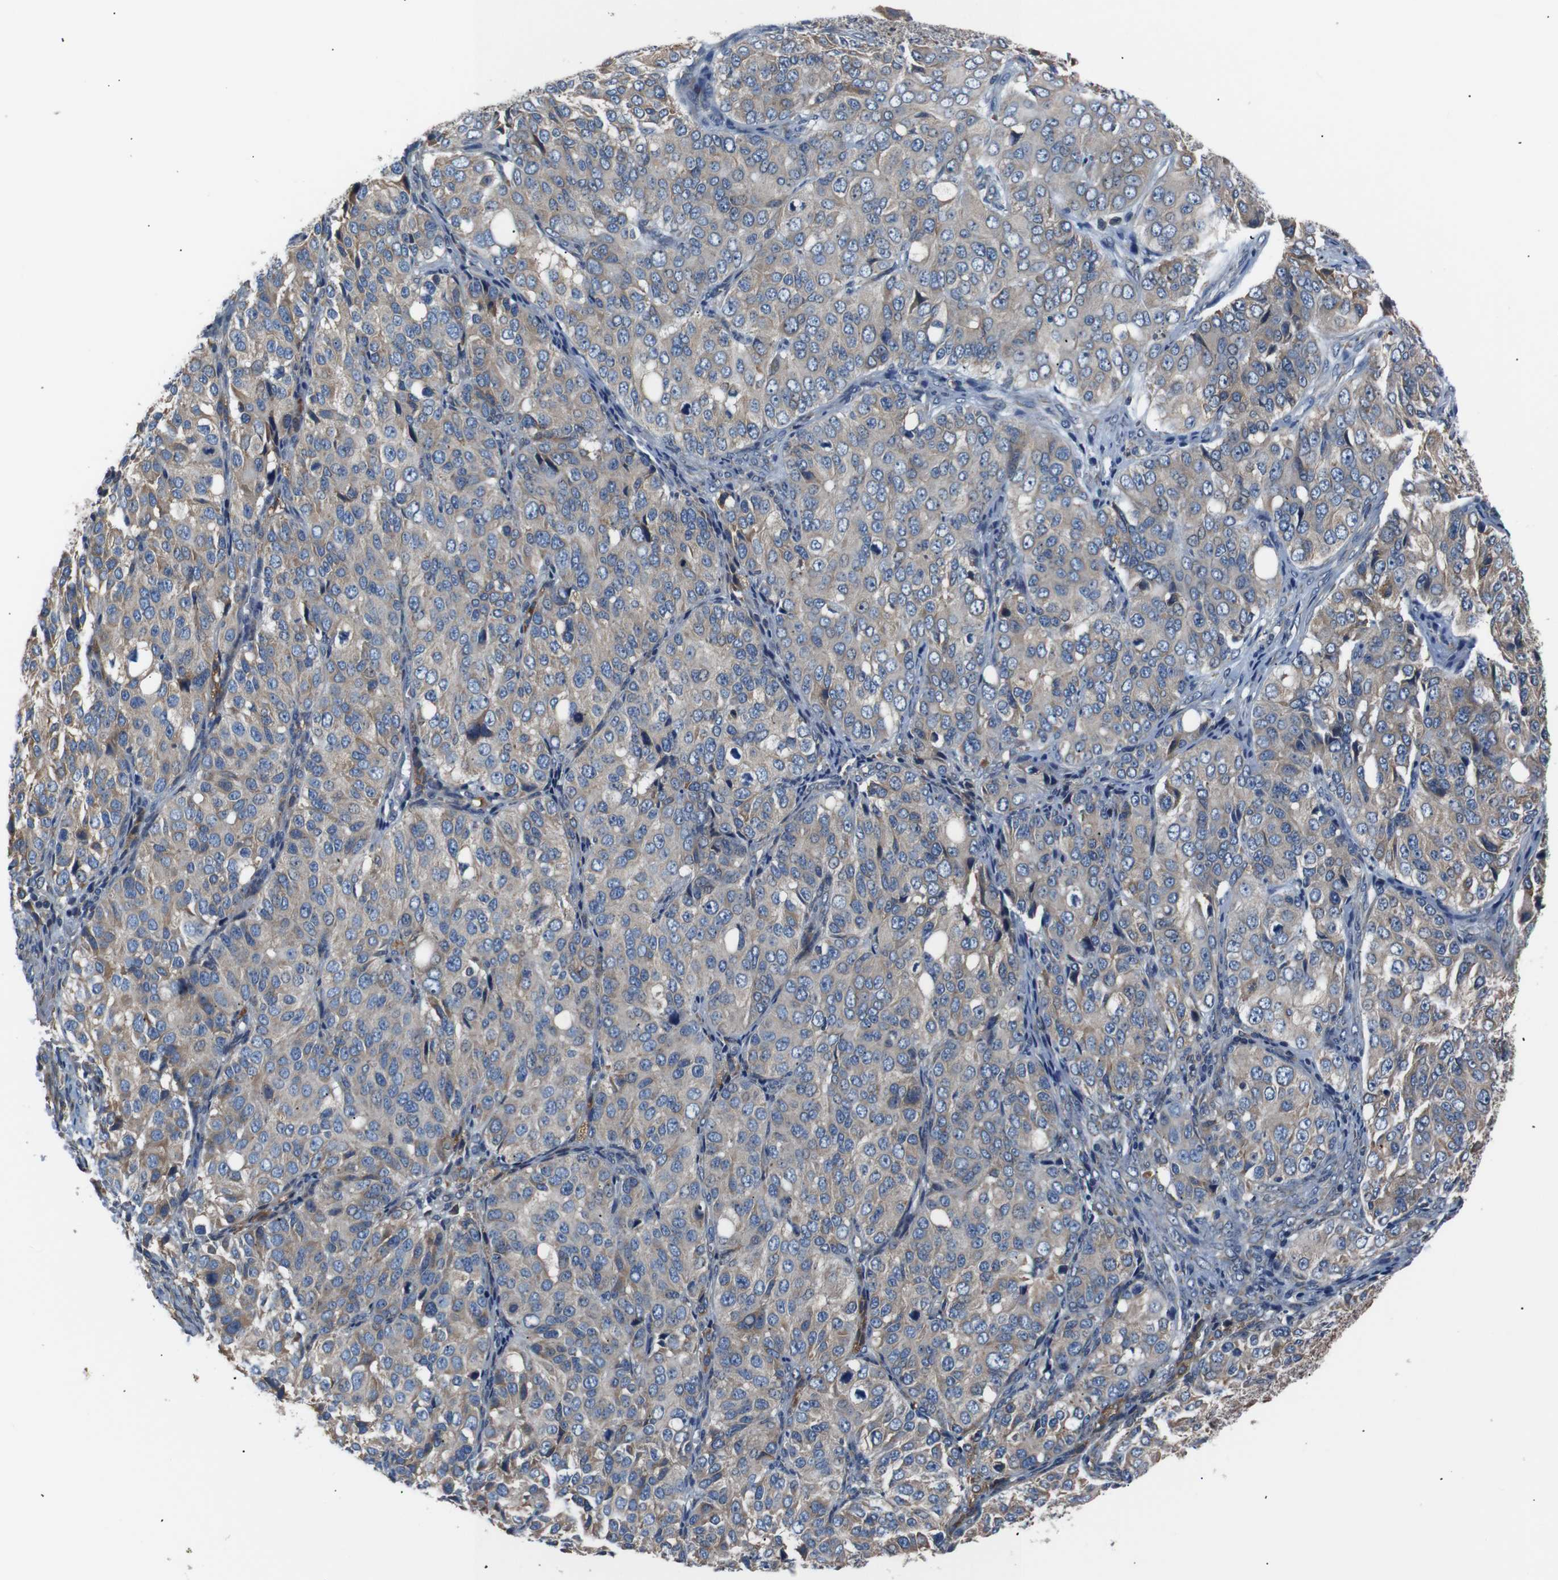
{"staining": {"intensity": "moderate", "quantity": "25%-75%", "location": "cytoplasmic/membranous"}, "tissue": "ovarian cancer", "cell_type": "Tumor cells", "image_type": "cancer", "snomed": [{"axis": "morphology", "description": "Carcinoma, endometroid"}, {"axis": "topography", "description": "Ovary"}], "caption": "Moderate cytoplasmic/membranous staining for a protein is seen in about 25%-75% of tumor cells of endometroid carcinoma (ovarian) using IHC.", "gene": "SIGMAR1", "patient": {"sex": "female", "age": 51}}